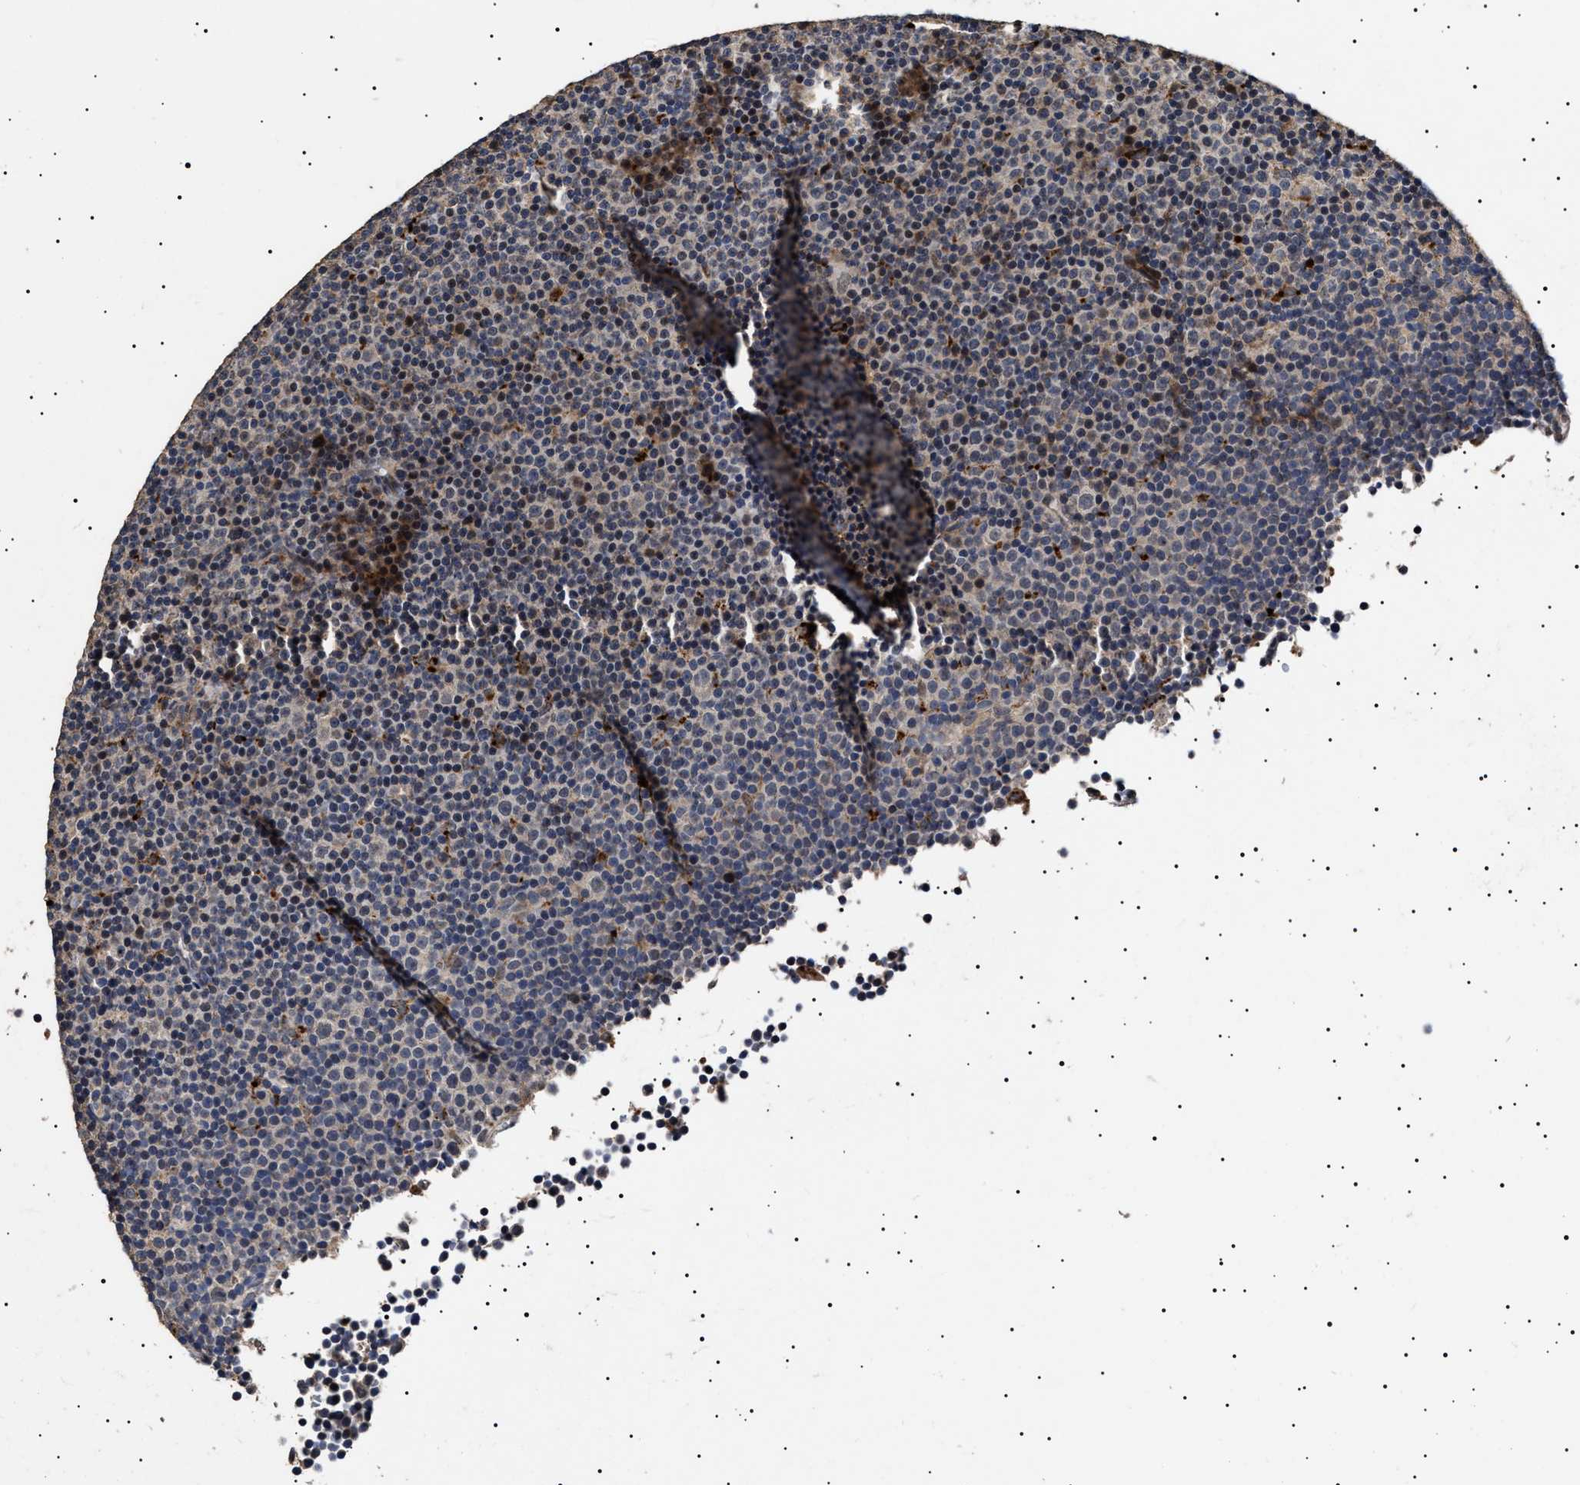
{"staining": {"intensity": "weak", "quantity": "25%-75%", "location": "cytoplasmic/membranous"}, "tissue": "lymphoma", "cell_type": "Tumor cells", "image_type": "cancer", "snomed": [{"axis": "morphology", "description": "Malignant lymphoma, non-Hodgkin's type, Low grade"}, {"axis": "topography", "description": "Lymph node"}], "caption": "Protein expression analysis of low-grade malignant lymphoma, non-Hodgkin's type exhibits weak cytoplasmic/membranous expression in about 25%-75% of tumor cells.", "gene": "RAB34", "patient": {"sex": "female", "age": 67}}